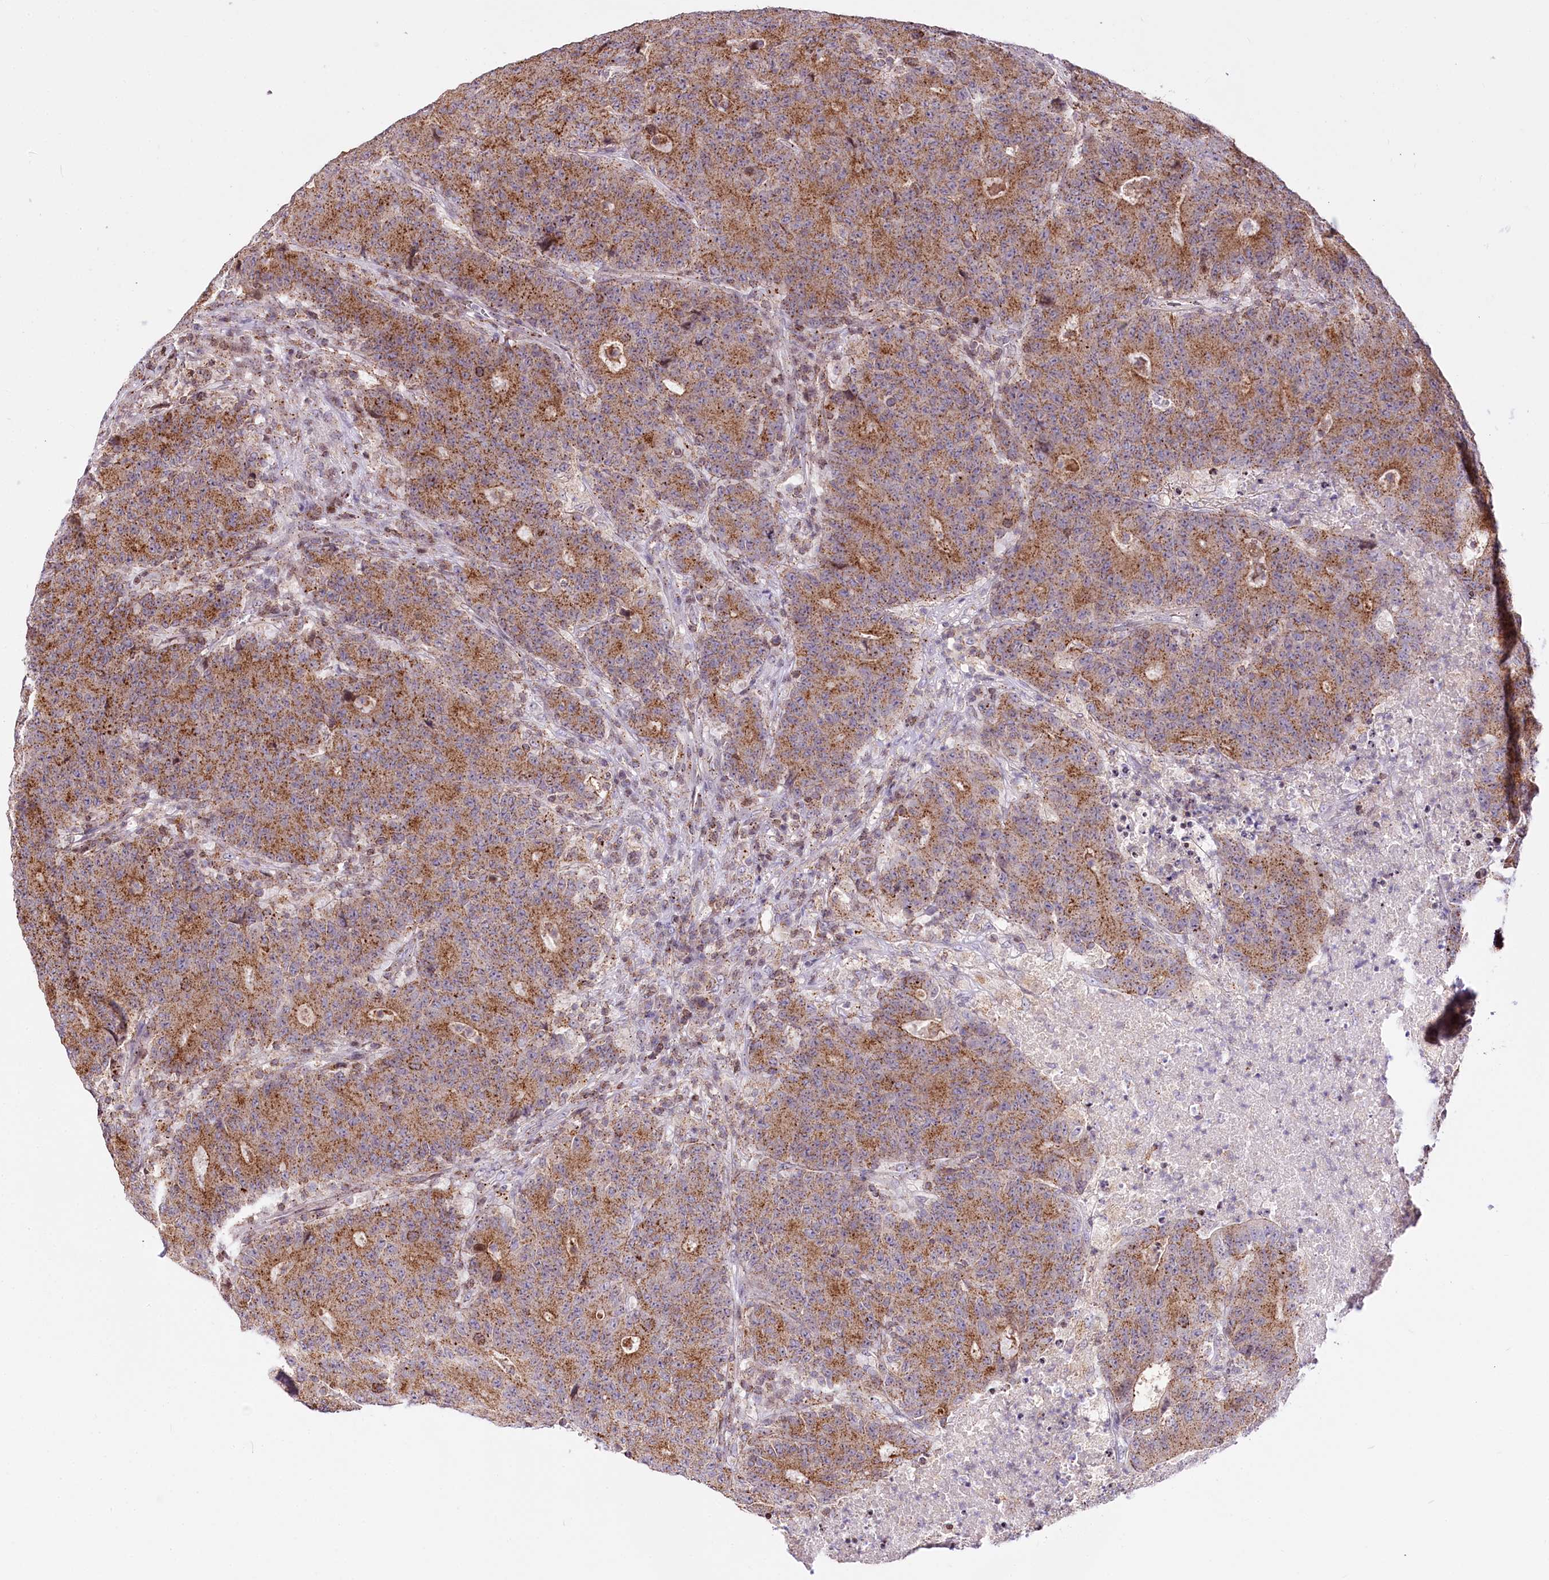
{"staining": {"intensity": "moderate", "quantity": ">75%", "location": "cytoplasmic/membranous"}, "tissue": "colorectal cancer", "cell_type": "Tumor cells", "image_type": "cancer", "snomed": [{"axis": "morphology", "description": "Adenocarcinoma, NOS"}, {"axis": "topography", "description": "Colon"}], "caption": "High-magnification brightfield microscopy of adenocarcinoma (colorectal) stained with DAB (brown) and counterstained with hematoxylin (blue). tumor cells exhibit moderate cytoplasmic/membranous staining is seen in about>75% of cells.", "gene": "ZFYVE27", "patient": {"sex": "female", "age": 75}}